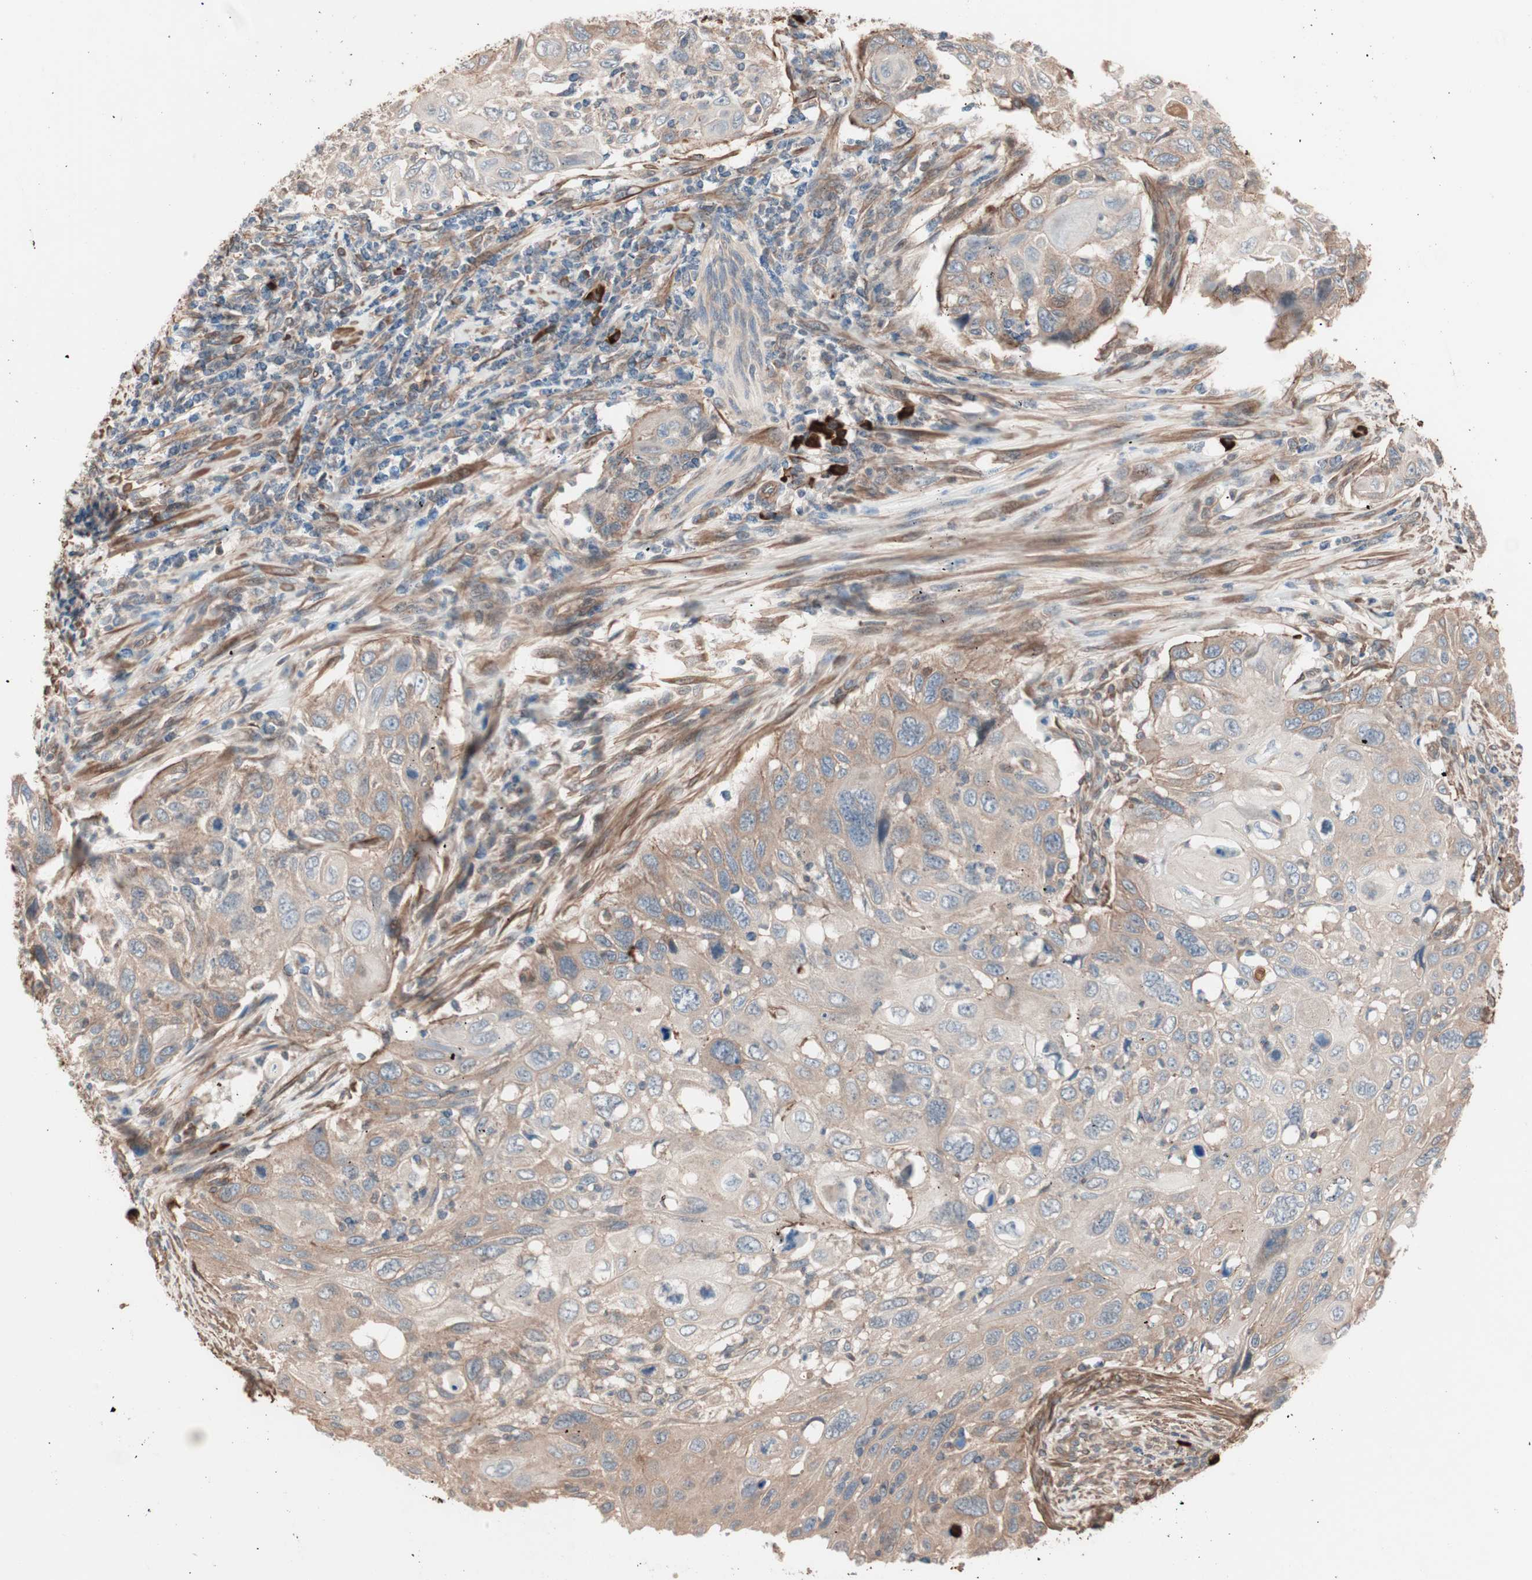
{"staining": {"intensity": "moderate", "quantity": ">75%", "location": "cytoplasmic/membranous"}, "tissue": "cervical cancer", "cell_type": "Tumor cells", "image_type": "cancer", "snomed": [{"axis": "morphology", "description": "Squamous cell carcinoma, NOS"}, {"axis": "topography", "description": "Cervix"}], "caption": "A brown stain highlights moderate cytoplasmic/membranous expression of a protein in human cervical cancer tumor cells.", "gene": "ALG5", "patient": {"sex": "female", "age": 70}}